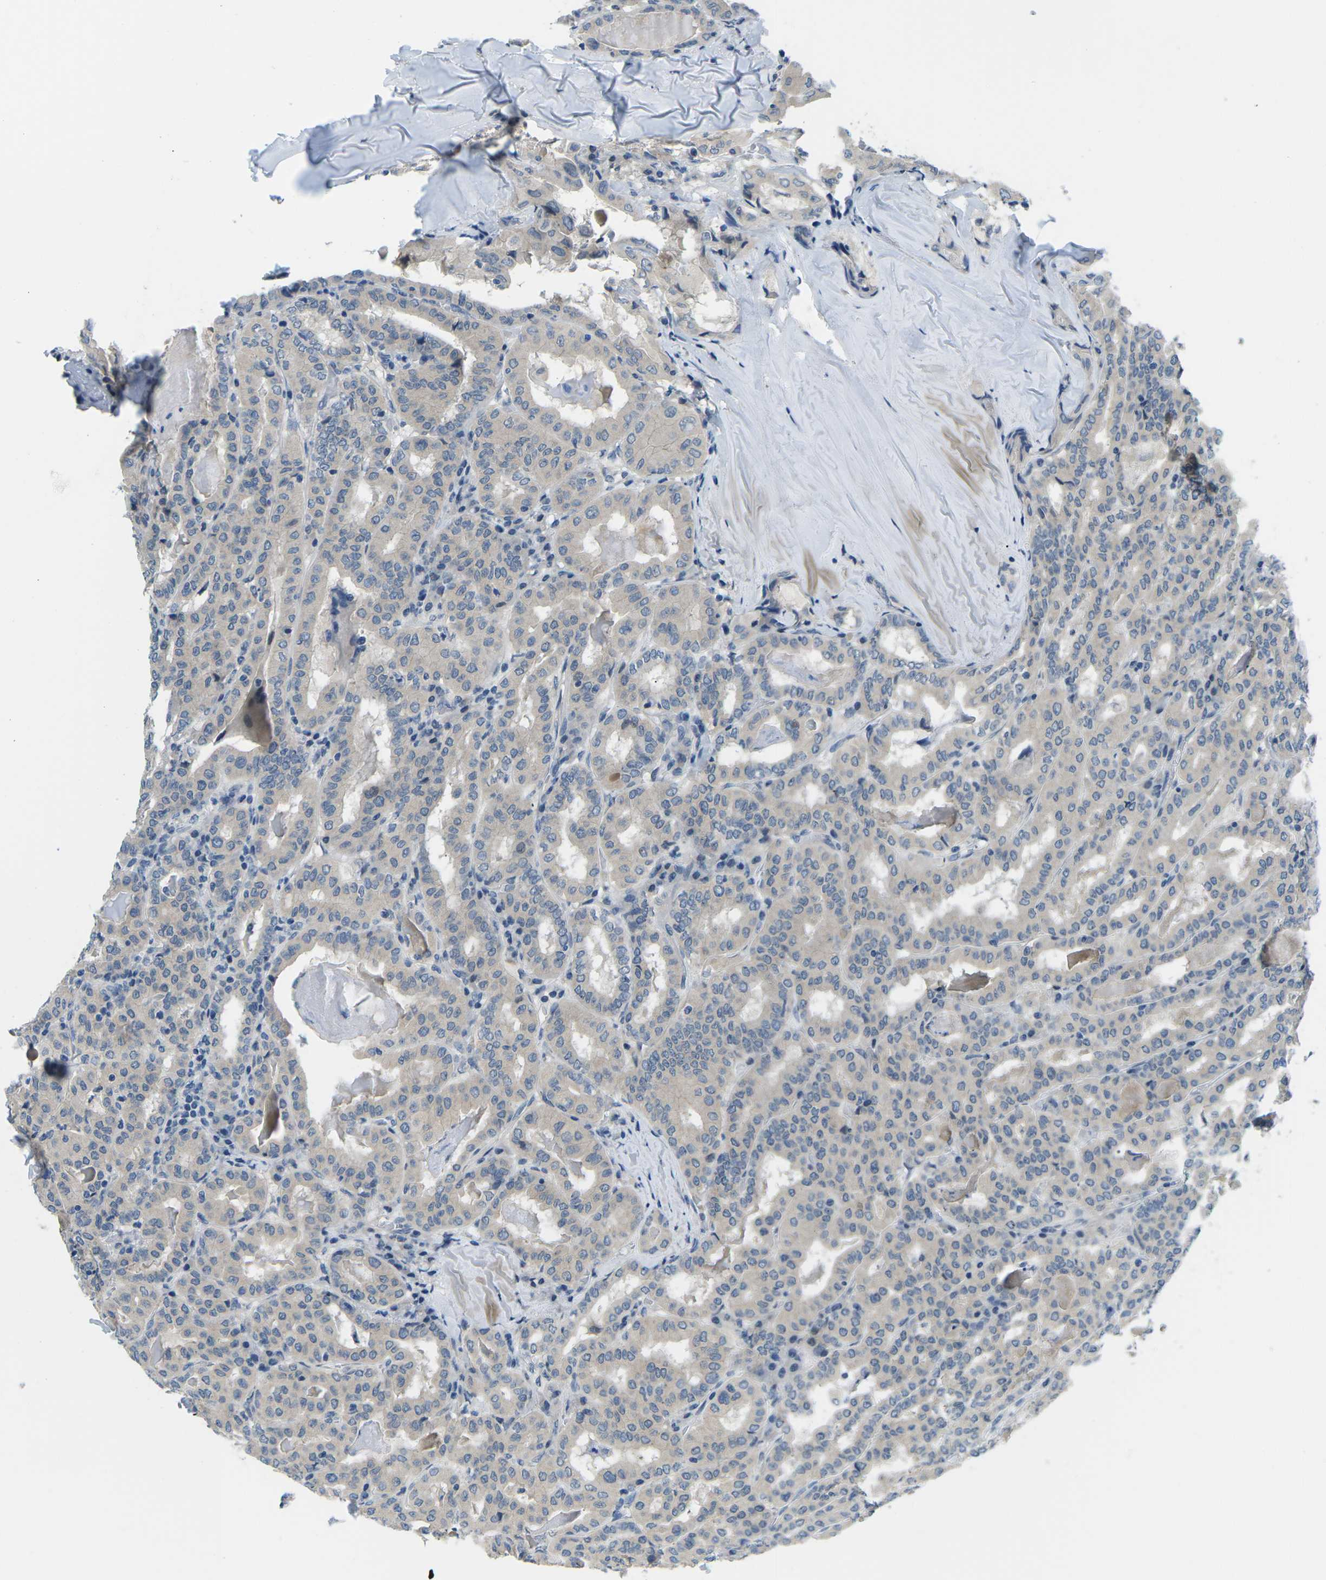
{"staining": {"intensity": "negative", "quantity": "none", "location": "none"}, "tissue": "thyroid cancer", "cell_type": "Tumor cells", "image_type": "cancer", "snomed": [{"axis": "morphology", "description": "Papillary adenocarcinoma, NOS"}, {"axis": "topography", "description": "Thyroid gland"}], "caption": "High magnification brightfield microscopy of thyroid papillary adenocarcinoma stained with DAB (brown) and counterstained with hematoxylin (blue): tumor cells show no significant staining.", "gene": "CTNND1", "patient": {"sex": "female", "age": 42}}